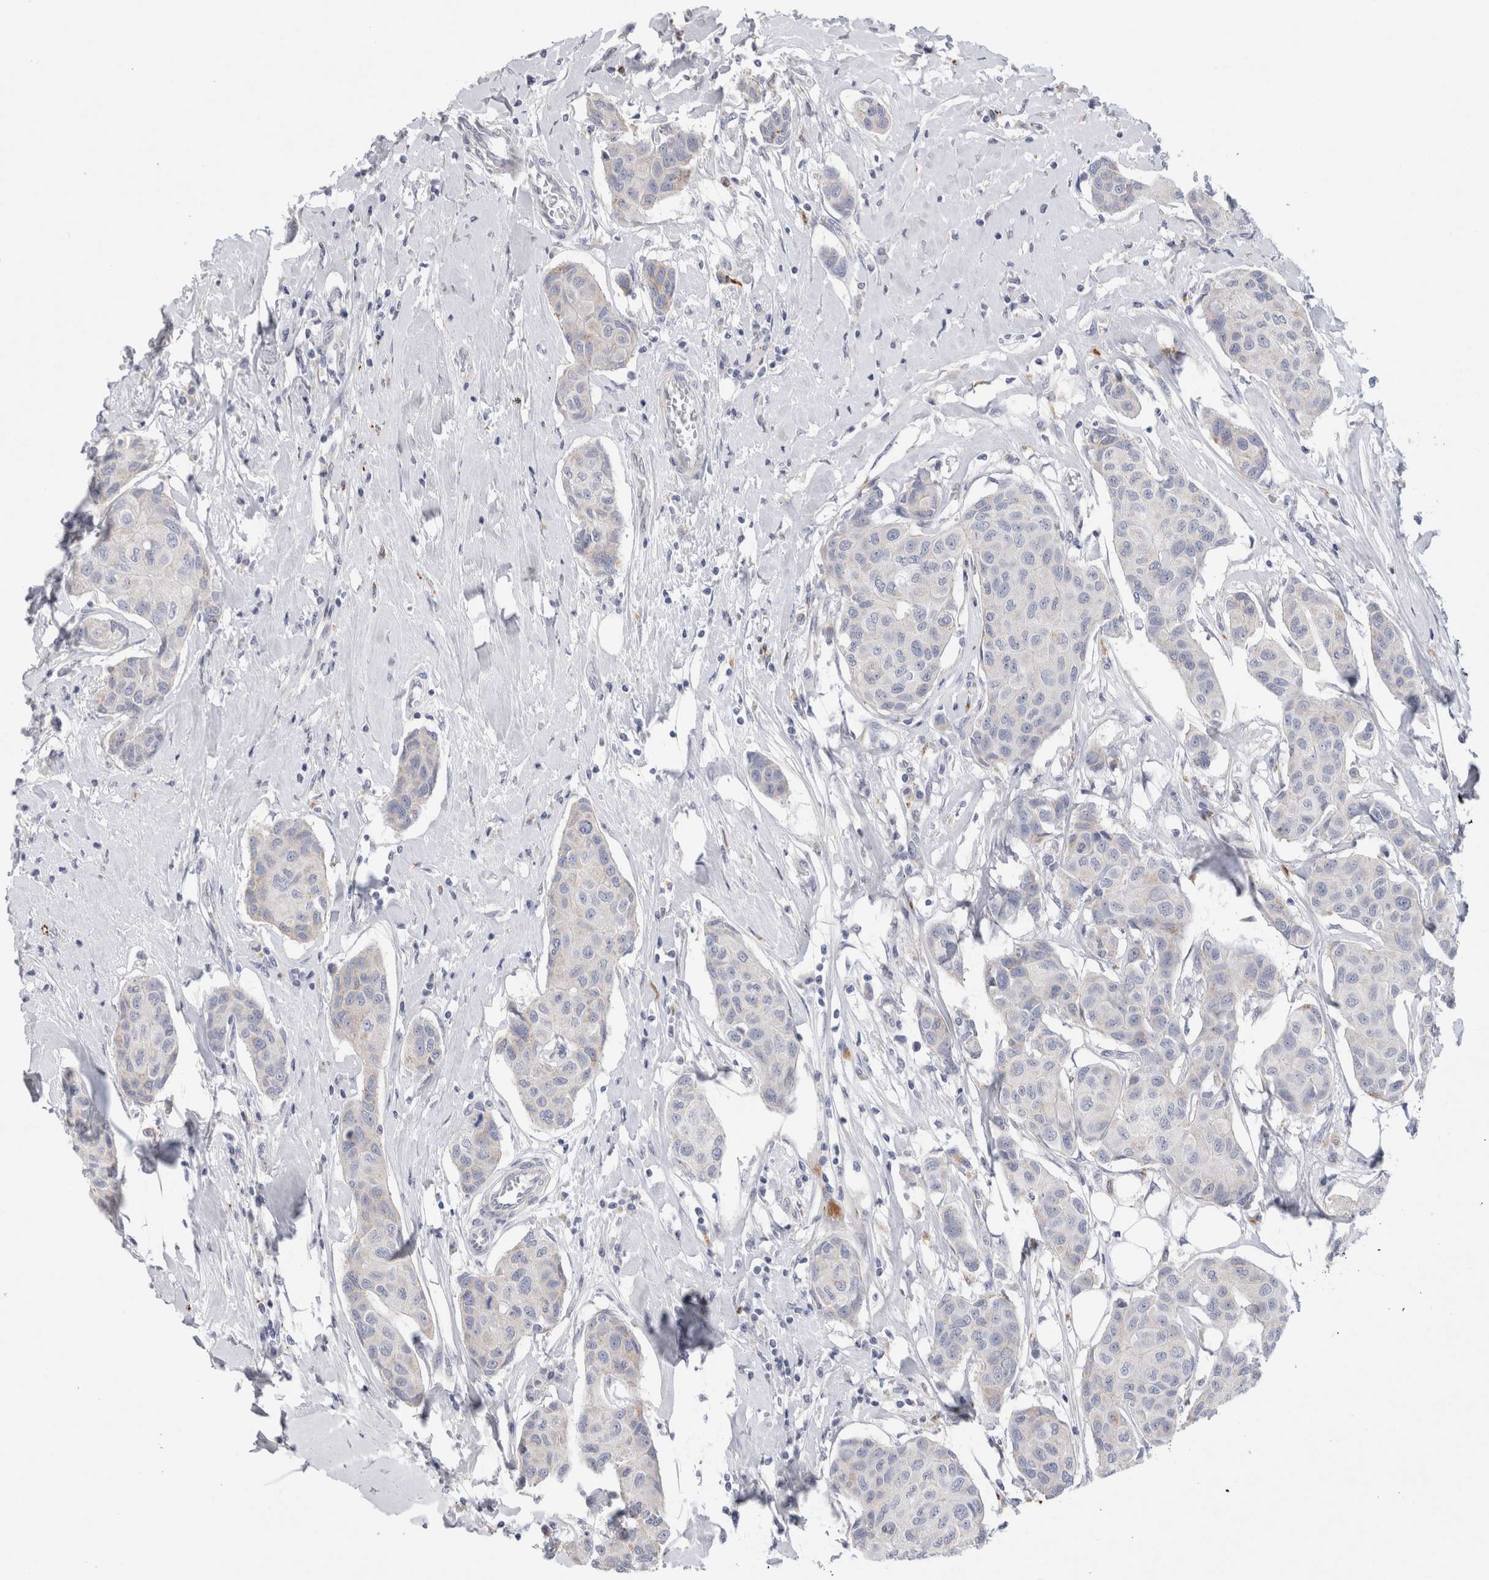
{"staining": {"intensity": "negative", "quantity": "none", "location": "none"}, "tissue": "breast cancer", "cell_type": "Tumor cells", "image_type": "cancer", "snomed": [{"axis": "morphology", "description": "Duct carcinoma"}, {"axis": "topography", "description": "Breast"}], "caption": "There is no significant positivity in tumor cells of breast infiltrating ductal carcinoma. Brightfield microscopy of immunohistochemistry stained with DAB (brown) and hematoxylin (blue), captured at high magnification.", "gene": "GAA", "patient": {"sex": "female", "age": 80}}